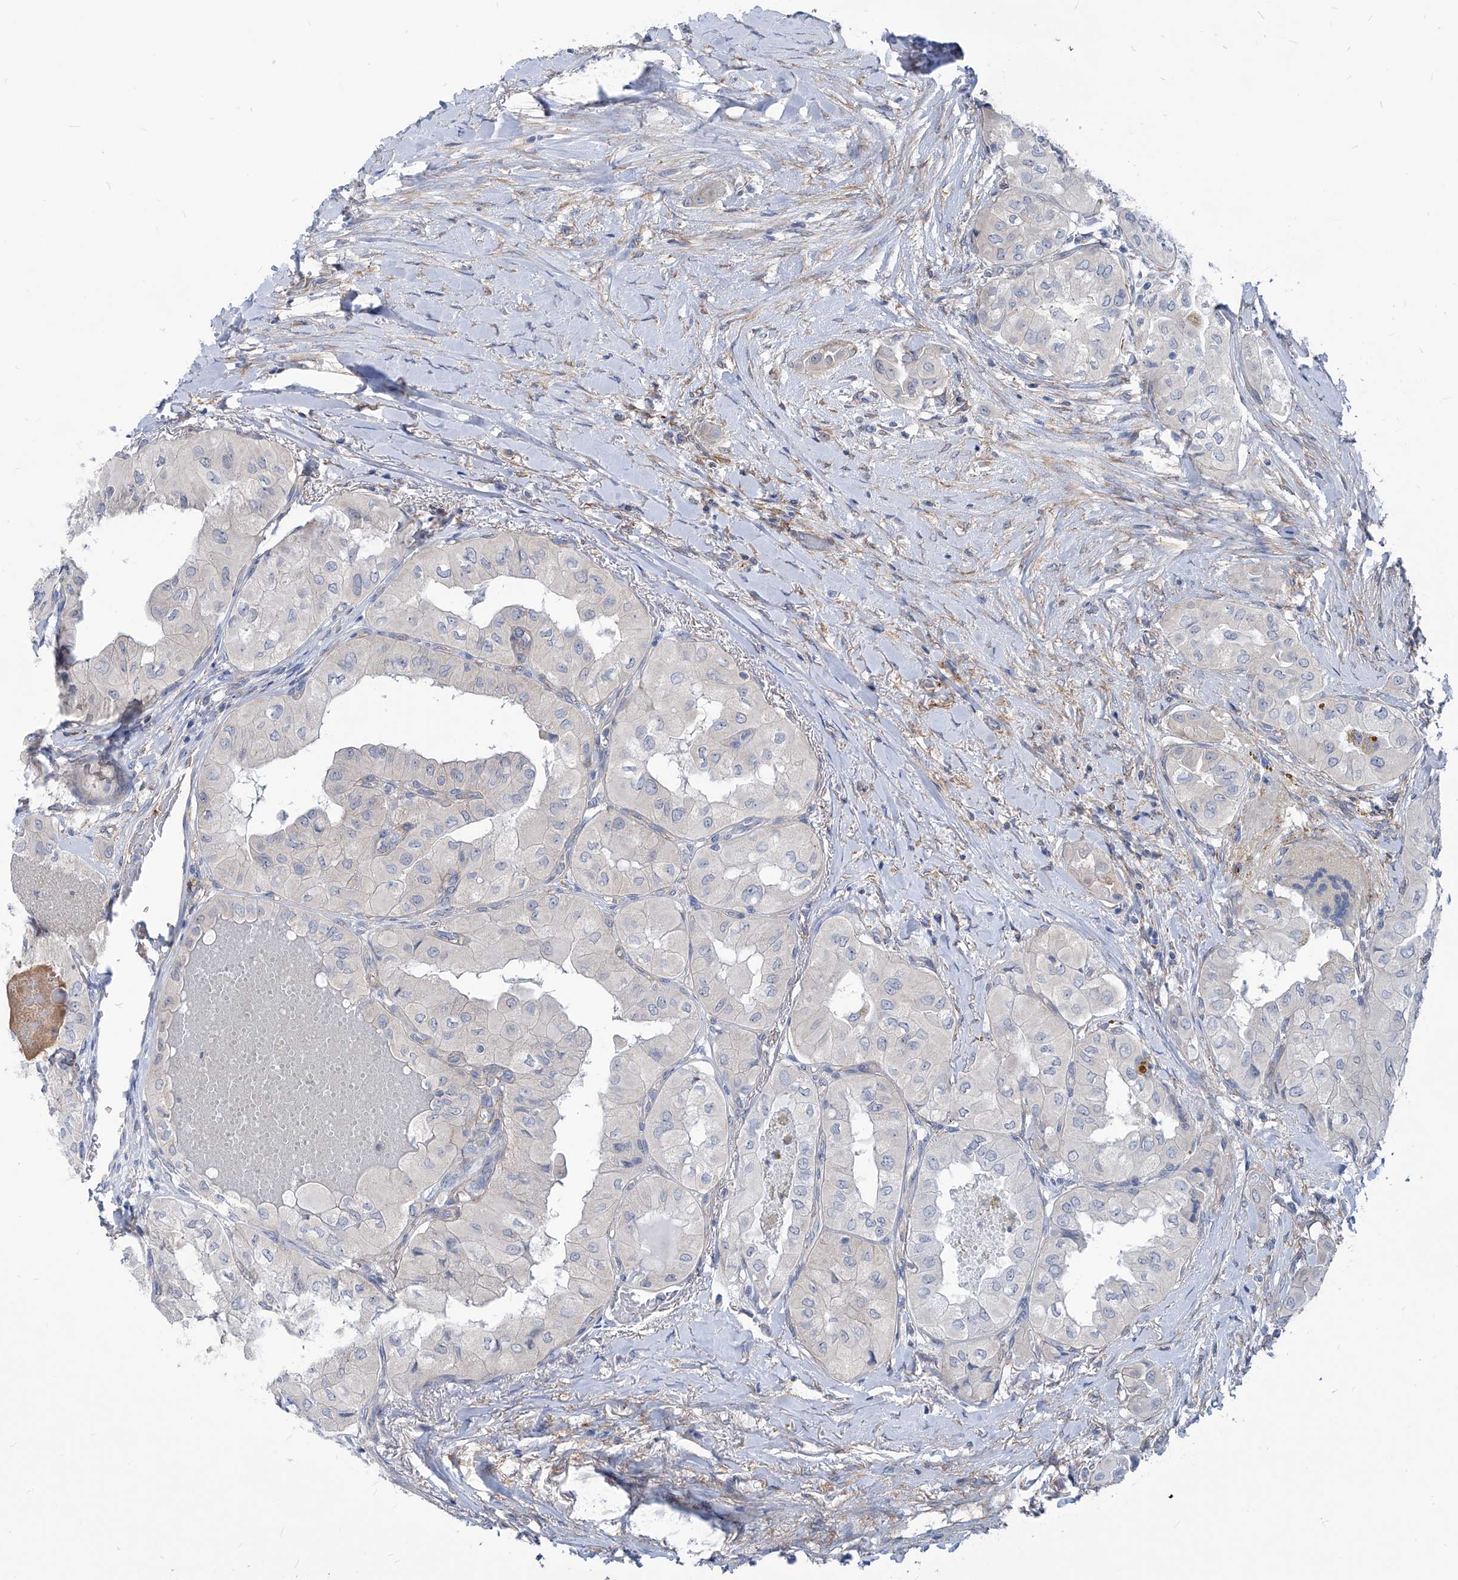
{"staining": {"intensity": "negative", "quantity": "none", "location": "none"}, "tissue": "thyroid cancer", "cell_type": "Tumor cells", "image_type": "cancer", "snomed": [{"axis": "morphology", "description": "Papillary adenocarcinoma, NOS"}, {"axis": "topography", "description": "Thyroid gland"}], "caption": "Papillary adenocarcinoma (thyroid) was stained to show a protein in brown. There is no significant positivity in tumor cells.", "gene": "AKAP10", "patient": {"sex": "female", "age": 59}}